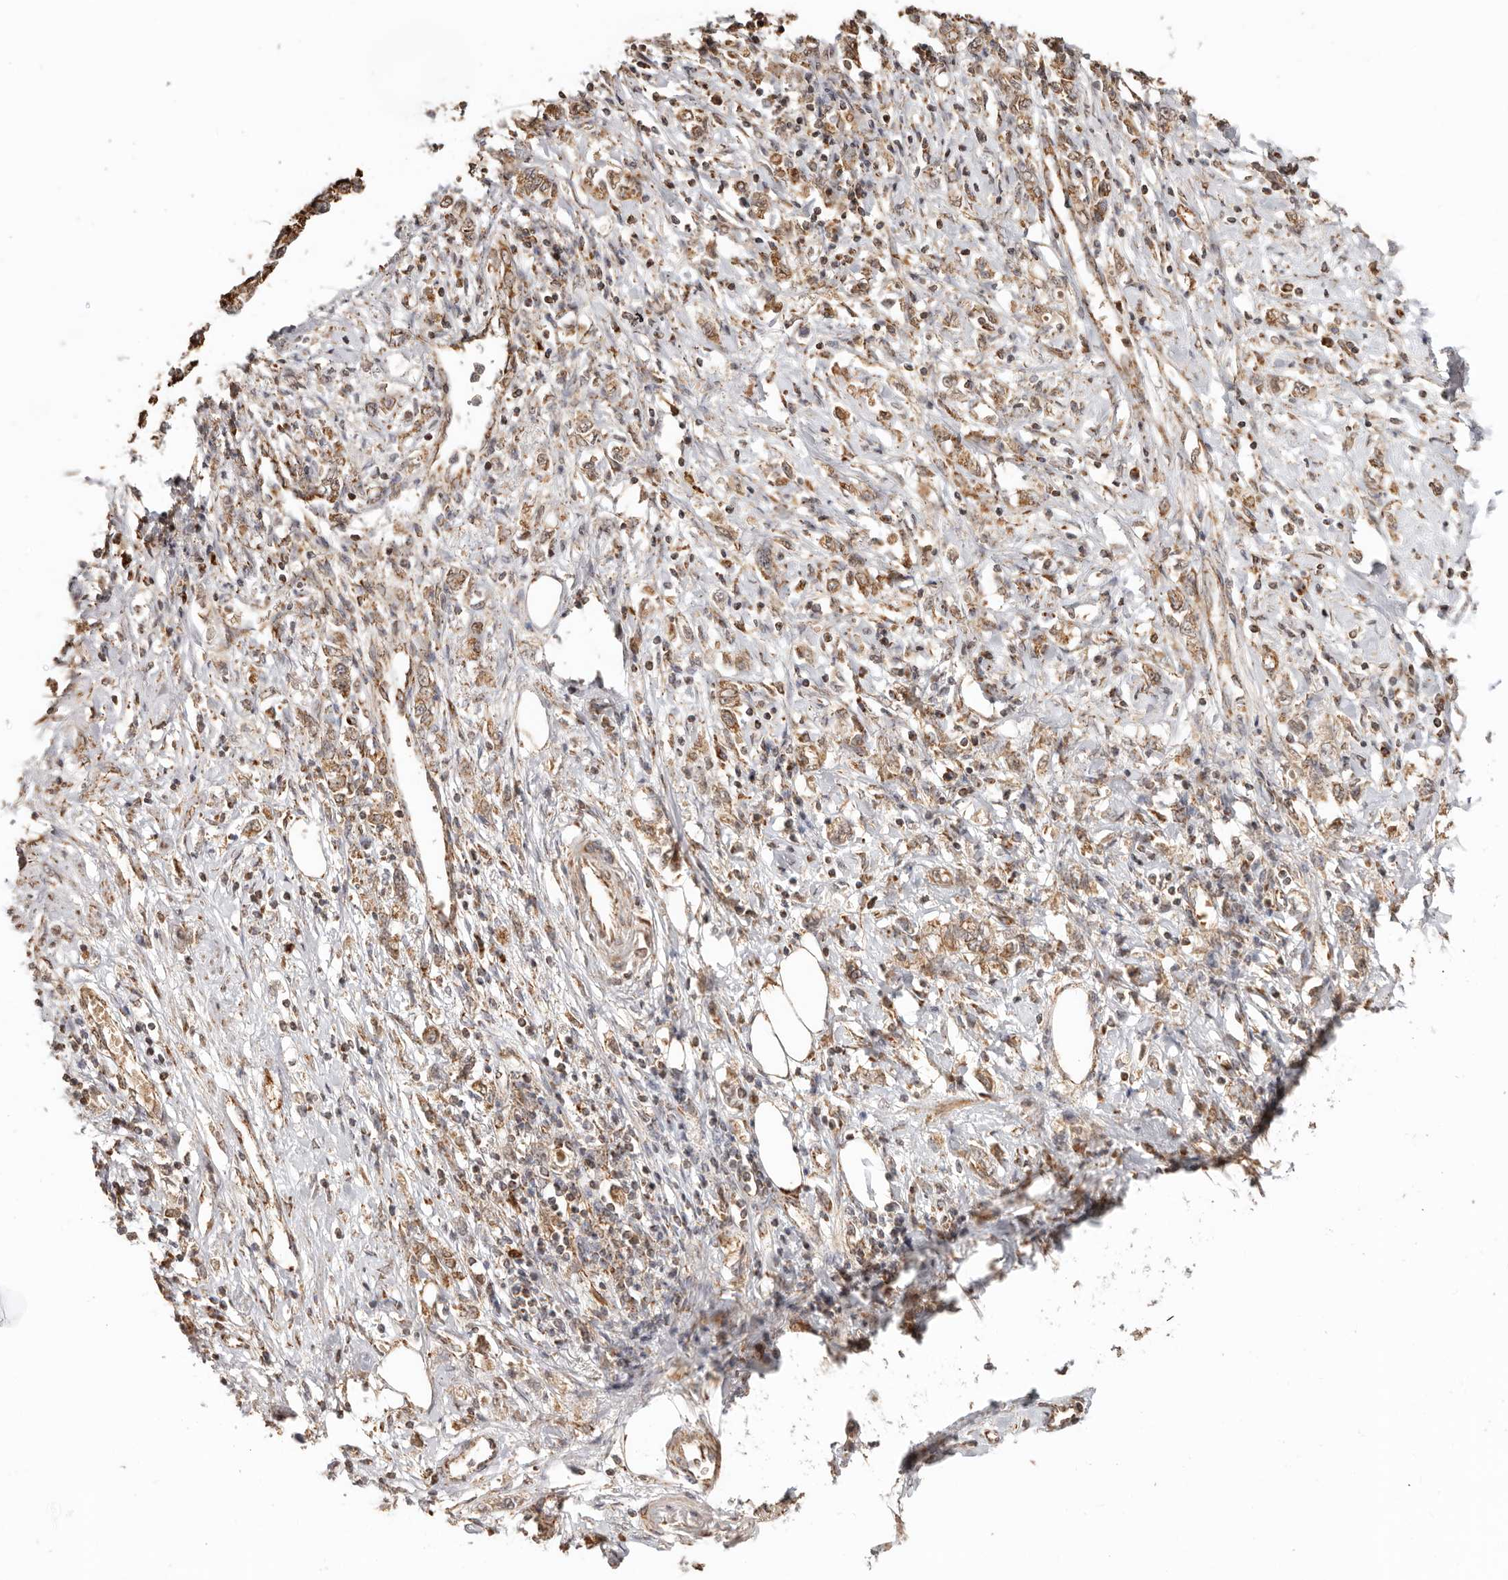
{"staining": {"intensity": "moderate", "quantity": ">75%", "location": "cytoplasmic/membranous"}, "tissue": "stomach cancer", "cell_type": "Tumor cells", "image_type": "cancer", "snomed": [{"axis": "morphology", "description": "Adenocarcinoma, NOS"}, {"axis": "topography", "description": "Stomach"}], "caption": "Immunohistochemical staining of human adenocarcinoma (stomach) displays medium levels of moderate cytoplasmic/membranous positivity in about >75% of tumor cells.", "gene": "NDUFB11", "patient": {"sex": "female", "age": 76}}